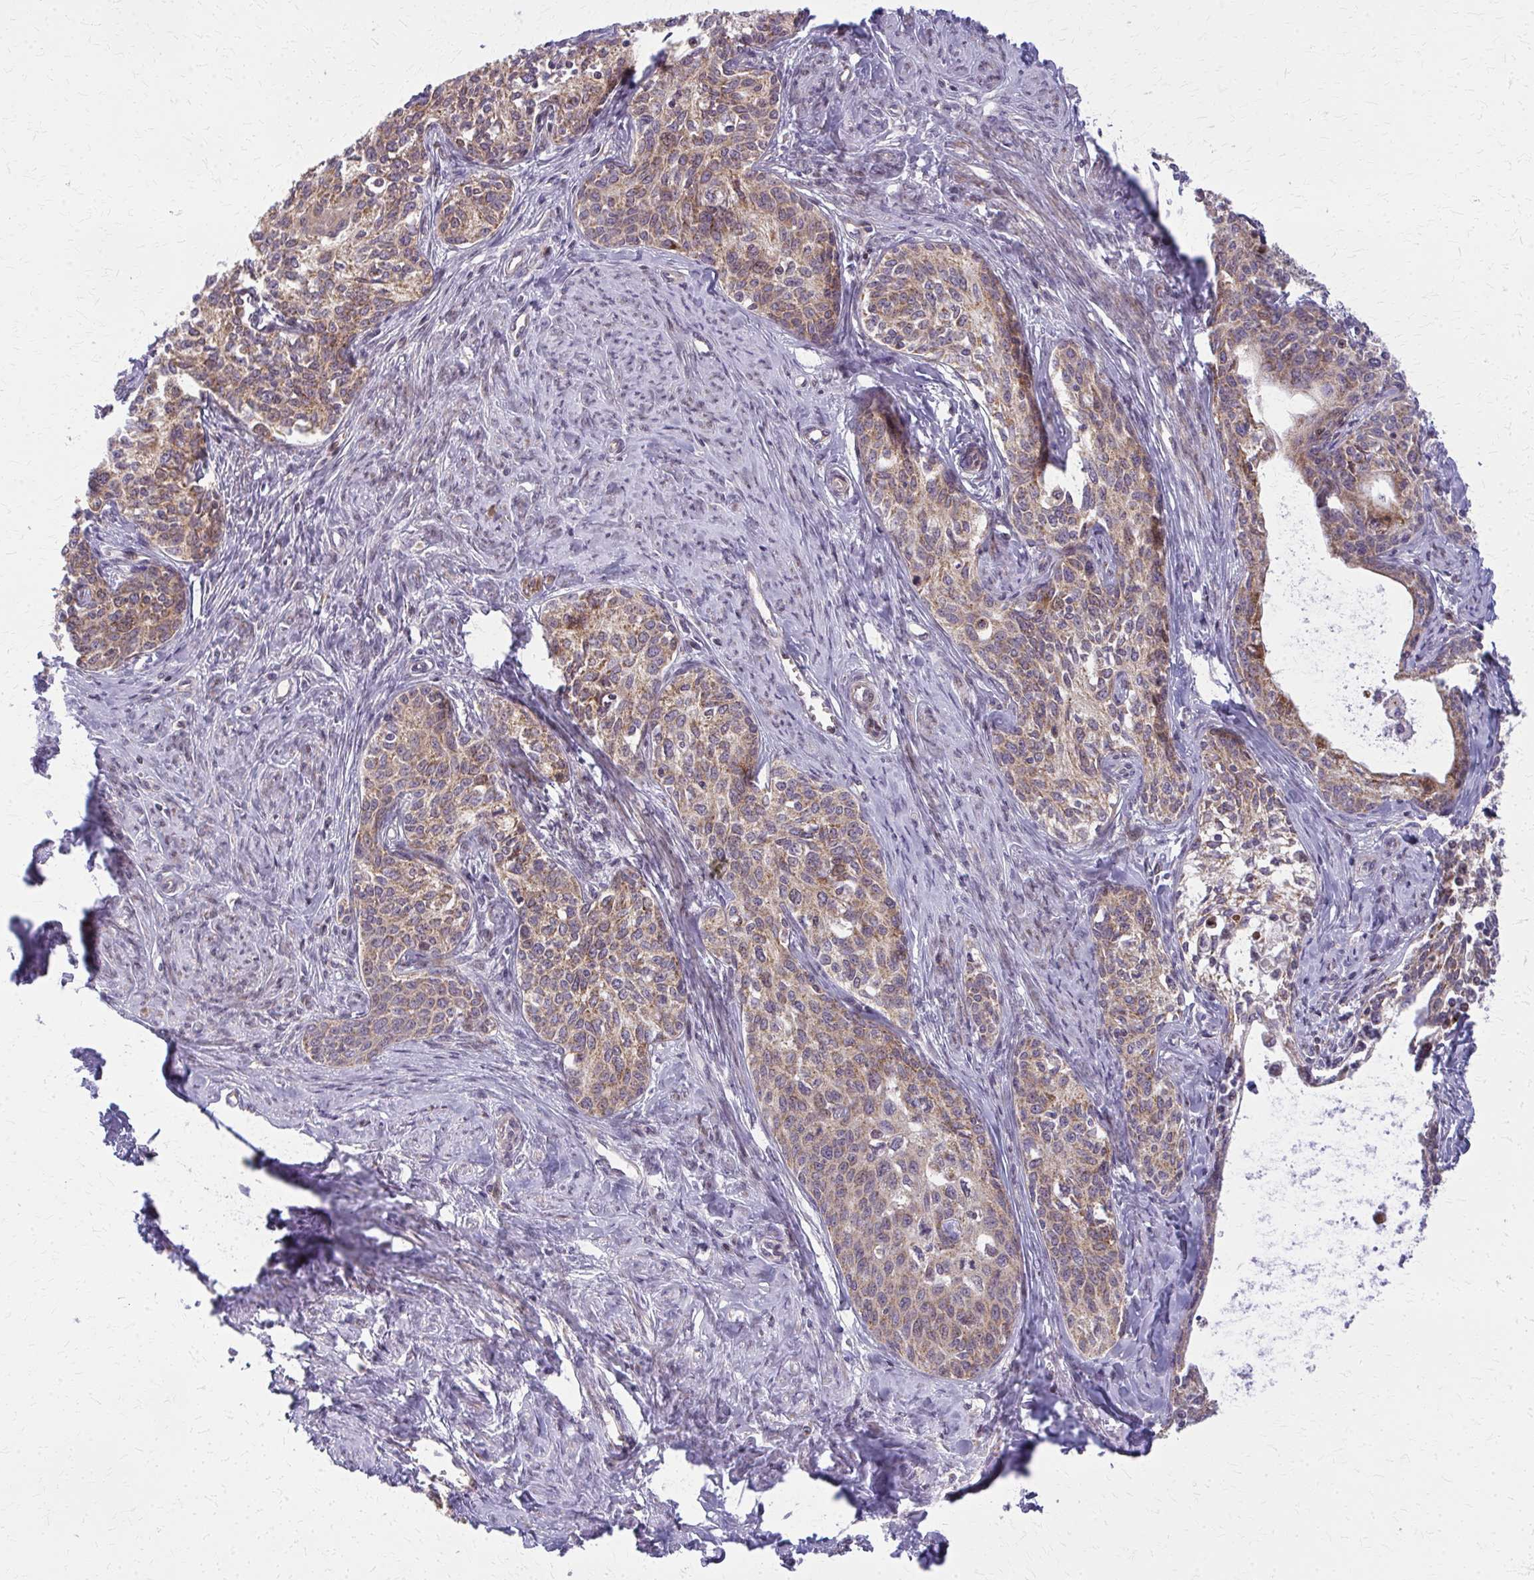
{"staining": {"intensity": "moderate", "quantity": ">75%", "location": "cytoplasmic/membranous"}, "tissue": "cervical cancer", "cell_type": "Tumor cells", "image_type": "cancer", "snomed": [{"axis": "morphology", "description": "Squamous cell carcinoma, NOS"}, {"axis": "morphology", "description": "Adenocarcinoma, NOS"}, {"axis": "topography", "description": "Cervix"}], "caption": "This is a histology image of immunohistochemistry (IHC) staining of adenocarcinoma (cervical), which shows moderate positivity in the cytoplasmic/membranous of tumor cells.", "gene": "MCCC1", "patient": {"sex": "female", "age": 52}}